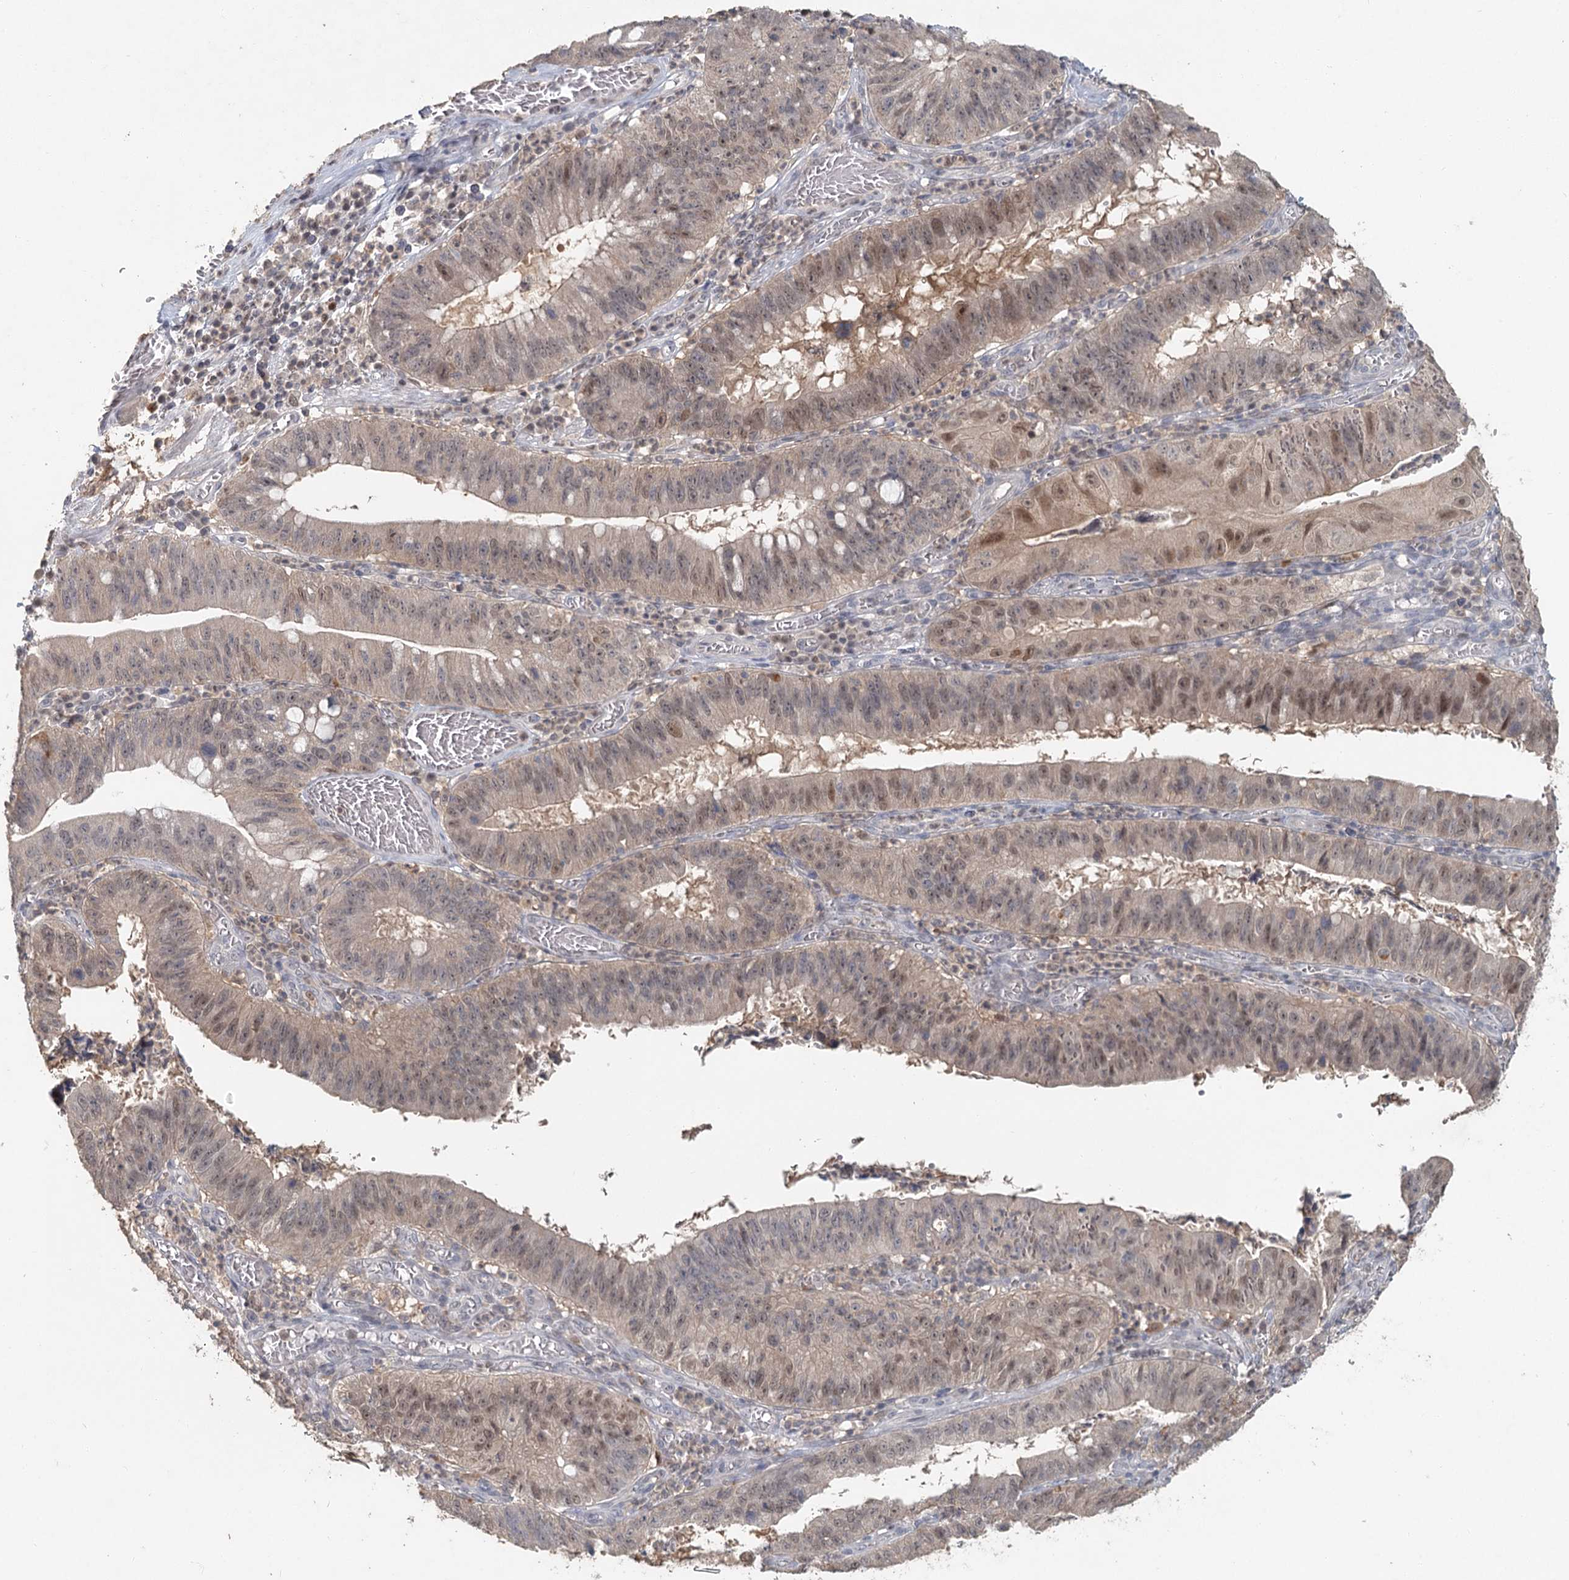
{"staining": {"intensity": "moderate", "quantity": "<25%", "location": "nuclear"}, "tissue": "stomach cancer", "cell_type": "Tumor cells", "image_type": "cancer", "snomed": [{"axis": "morphology", "description": "Adenocarcinoma, NOS"}, {"axis": "topography", "description": "Stomach"}], "caption": "Immunohistochemical staining of stomach cancer demonstrates moderate nuclear protein staining in approximately <25% of tumor cells.", "gene": "ADK", "patient": {"sex": "male", "age": 59}}